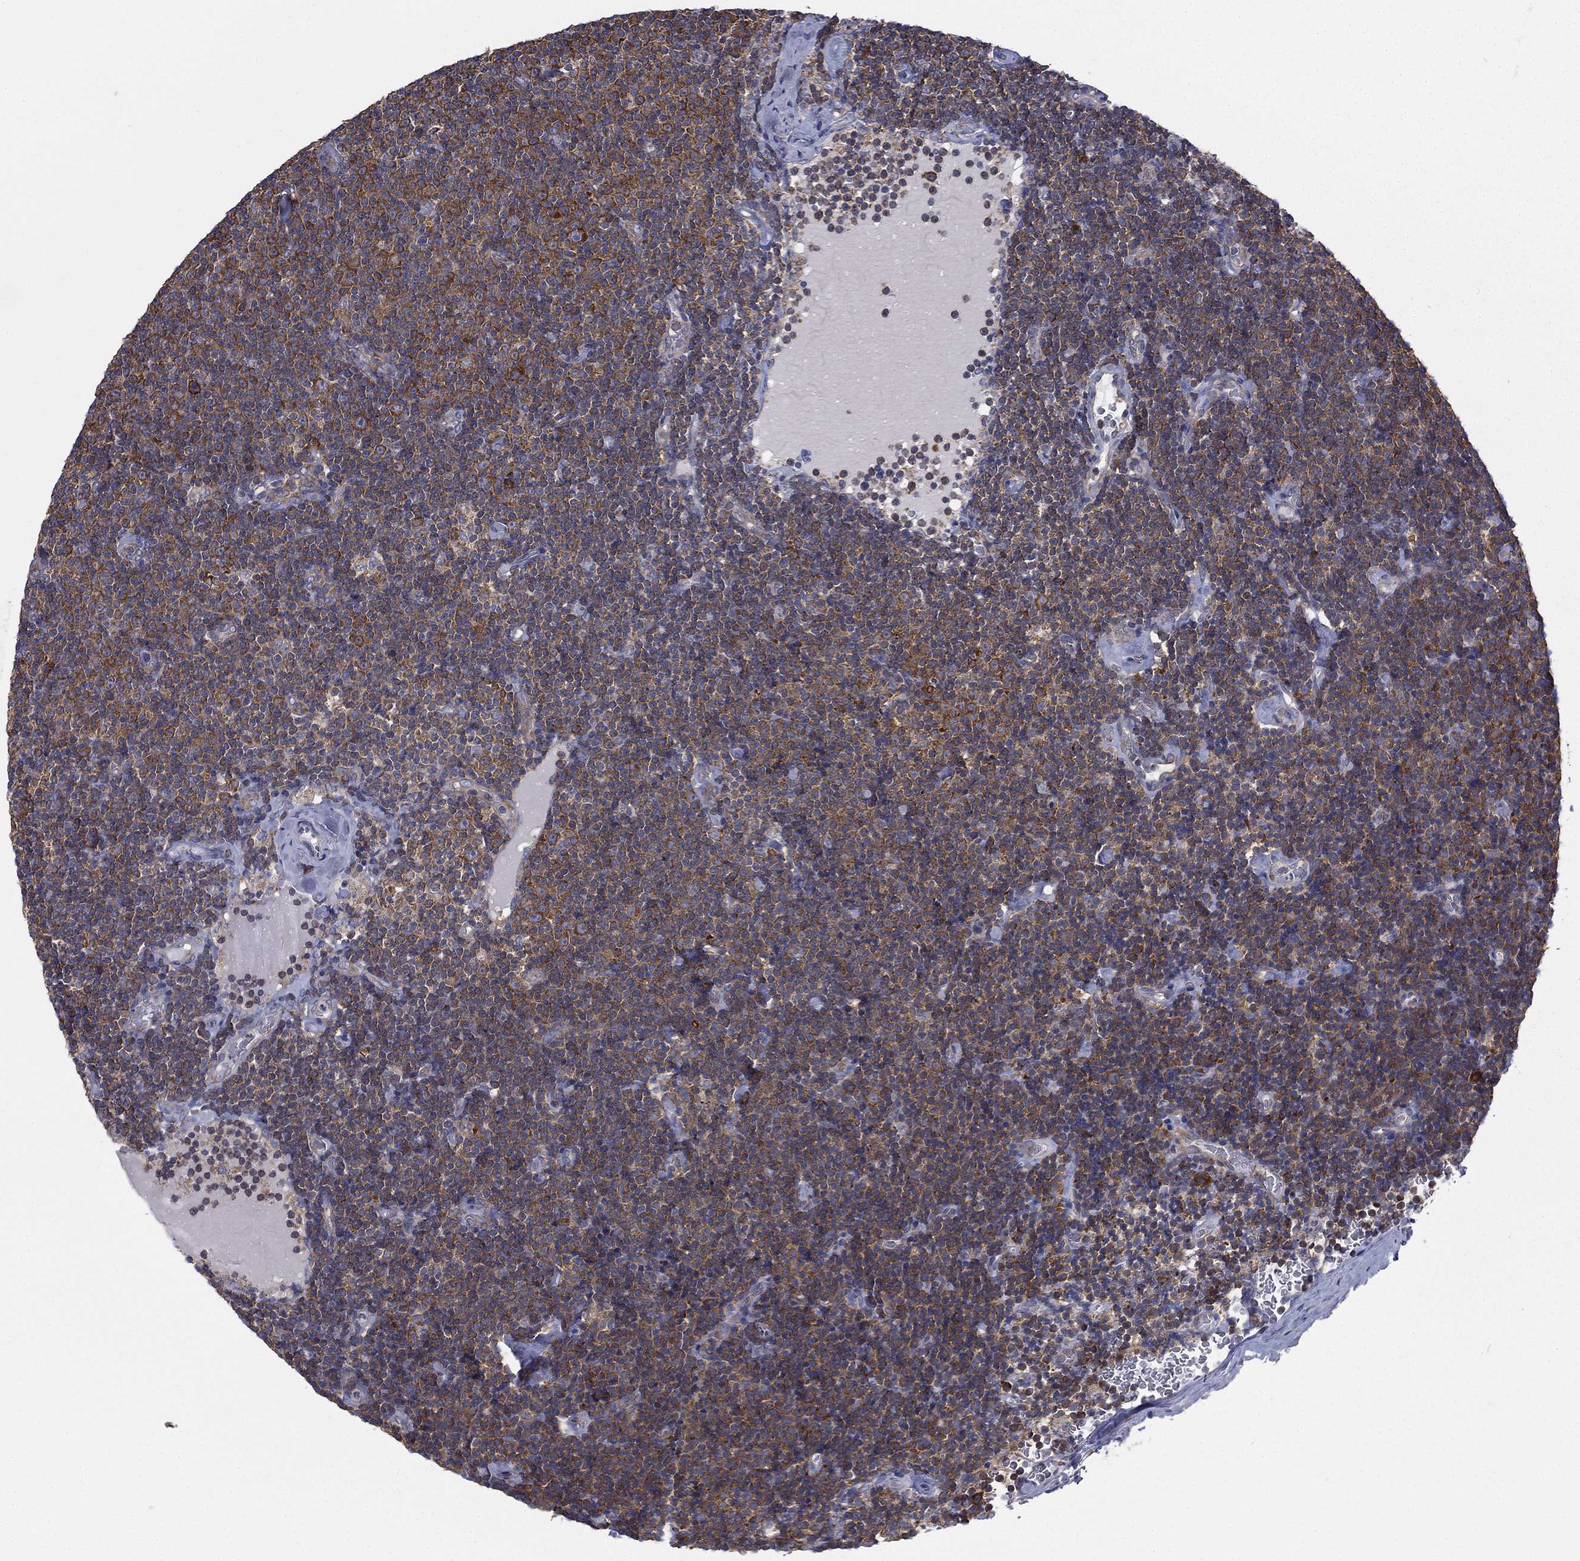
{"staining": {"intensity": "moderate", "quantity": "<25%", "location": "cytoplasmic/membranous"}, "tissue": "lymphoma", "cell_type": "Tumor cells", "image_type": "cancer", "snomed": [{"axis": "morphology", "description": "Malignant lymphoma, non-Hodgkin's type, Low grade"}, {"axis": "topography", "description": "Lymph node"}], "caption": "Malignant lymphoma, non-Hodgkin's type (low-grade) stained with DAB IHC shows low levels of moderate cytoplasmic/membranous staining in about <25% of tumor cells.", "gene": "FARSA", "patient": {"sex": "male", "age": 81}}